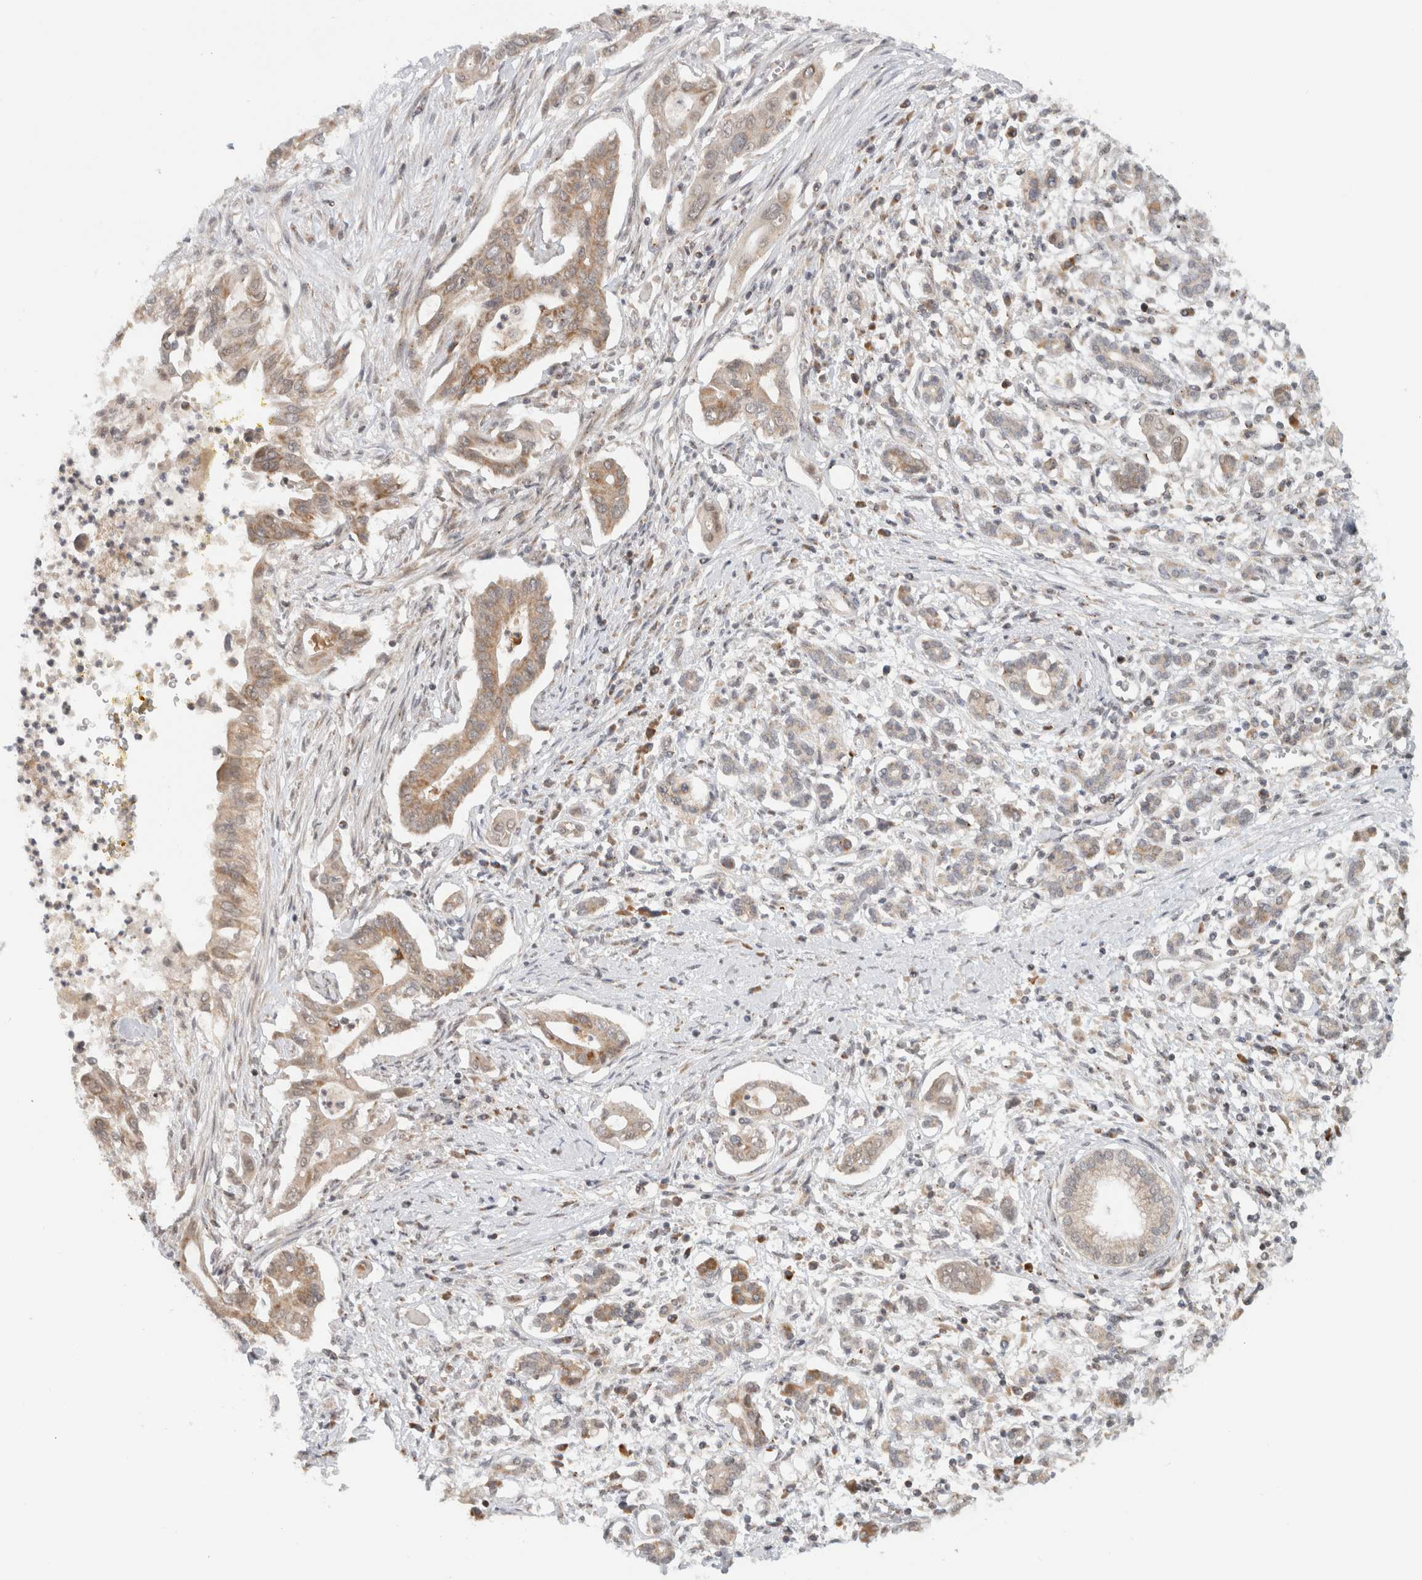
{"staining": {"intensity": "moderate", "quantity": ">75%", "location": "cytoplasmic/membranous"}, "tissue": "pancreatic cancer", "cell_type": "Tumor cells", "image_type": "cancer", "snomed": [{"axis": "morphology", "description": "Adenocarcinoma, NOS"}, {"axis": "topography", "description": "Pancreas"}], "caption": "Pancreatic cancer (adenocarcinoma) was stained to show a protein in brown. There is medium levels of moderate cytoplasmic/membranous positivity in approximately >75% of tumor cells.", "gene": "CMC2", "patient": {"sex": "male", "age": 58}}